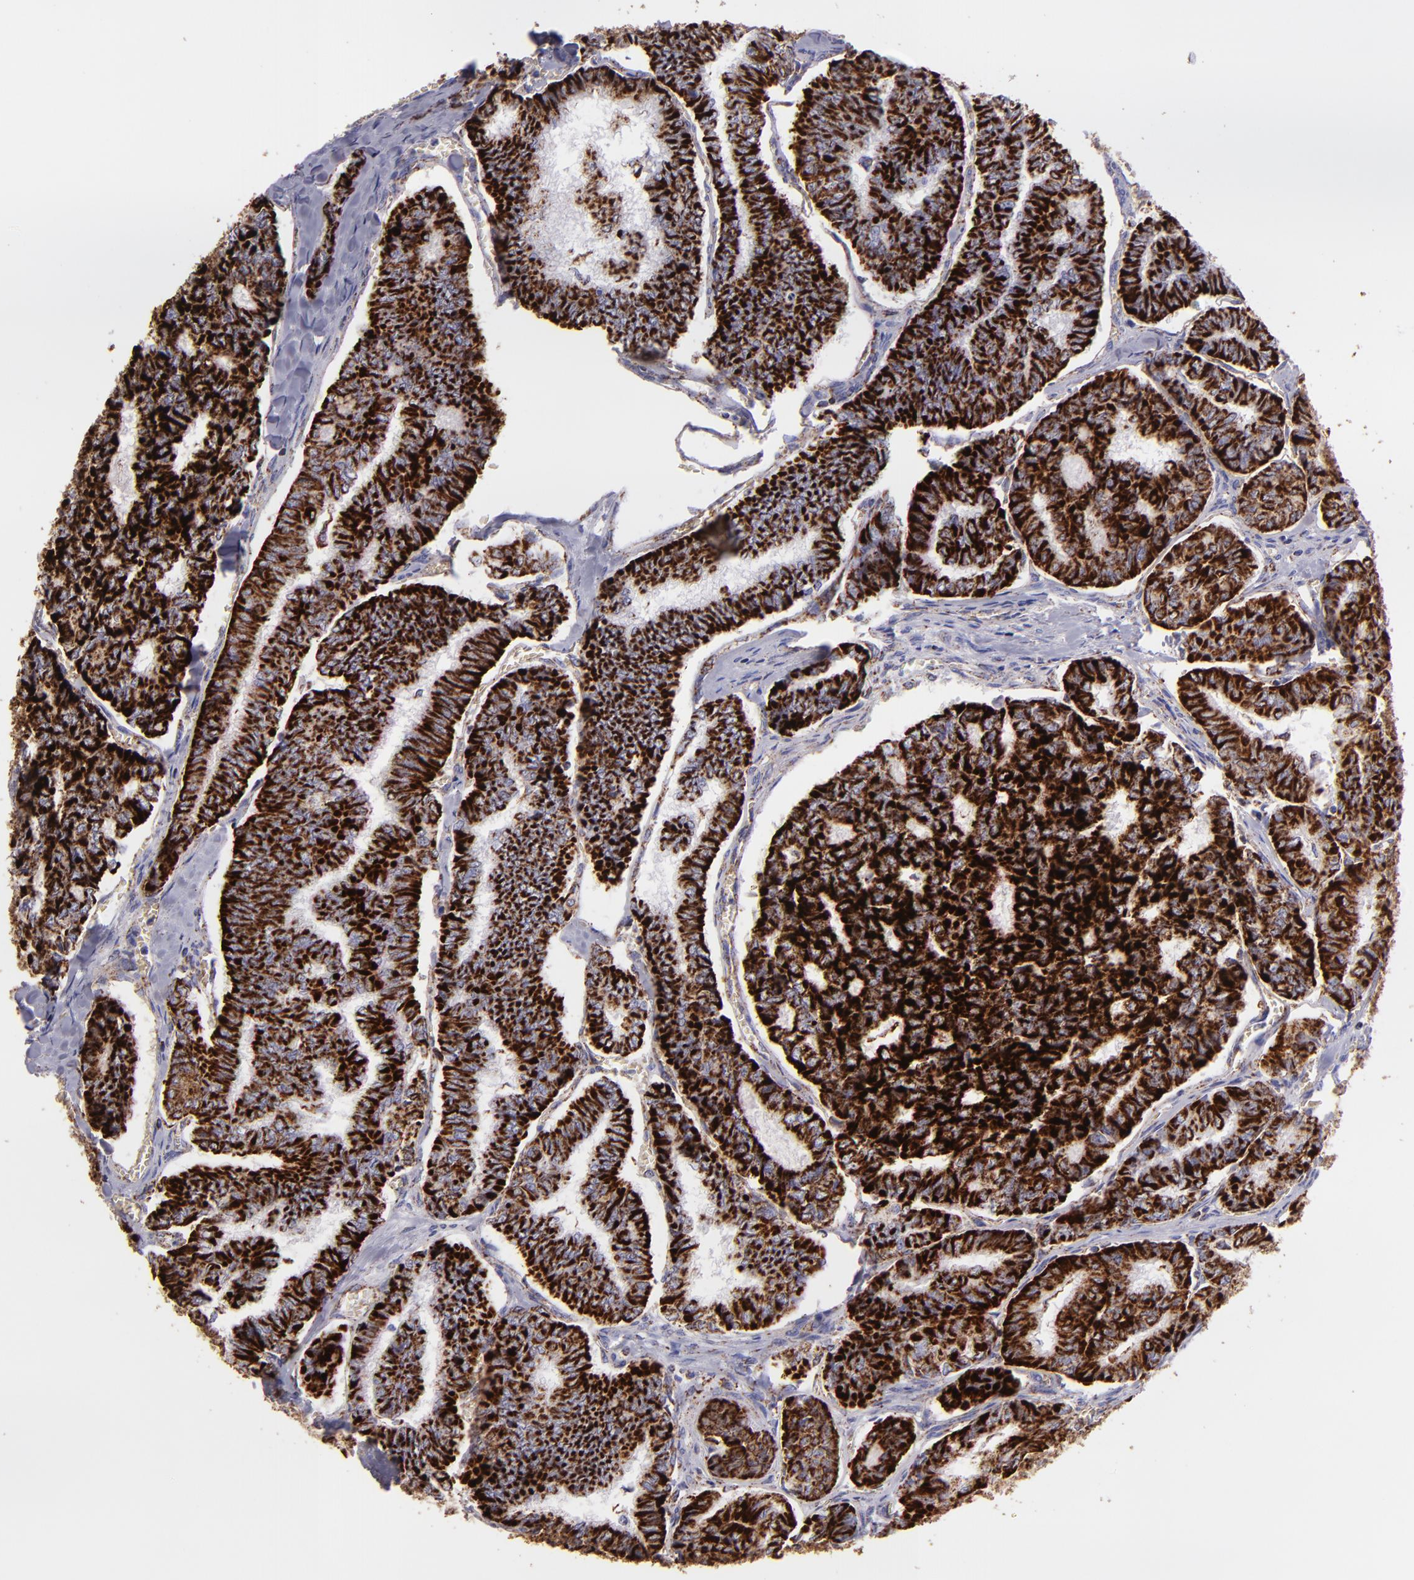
{"staining": {"intensity": "strong", "quantity": ">75%", "location": "cytoplasmic/membranous"}, "tissue": "thyroid cancer", "cell_type": "Tumor cells", "image_type": "cancer", "snomed": [{"axis": "morphology", "description": "Papillary adenocarcinoma, NOS"}, {"axis": "topography", "description": "Thyroid gland"}], "caption": "This is a photomicrograph of IHC staining of papillary adenocarcinoma (thyroid), which shows strong staining in the cytoplasmic/membranous of tumor cells.", "gene": "HSPD1", "patient": {"sex": "female", "age": 35}}